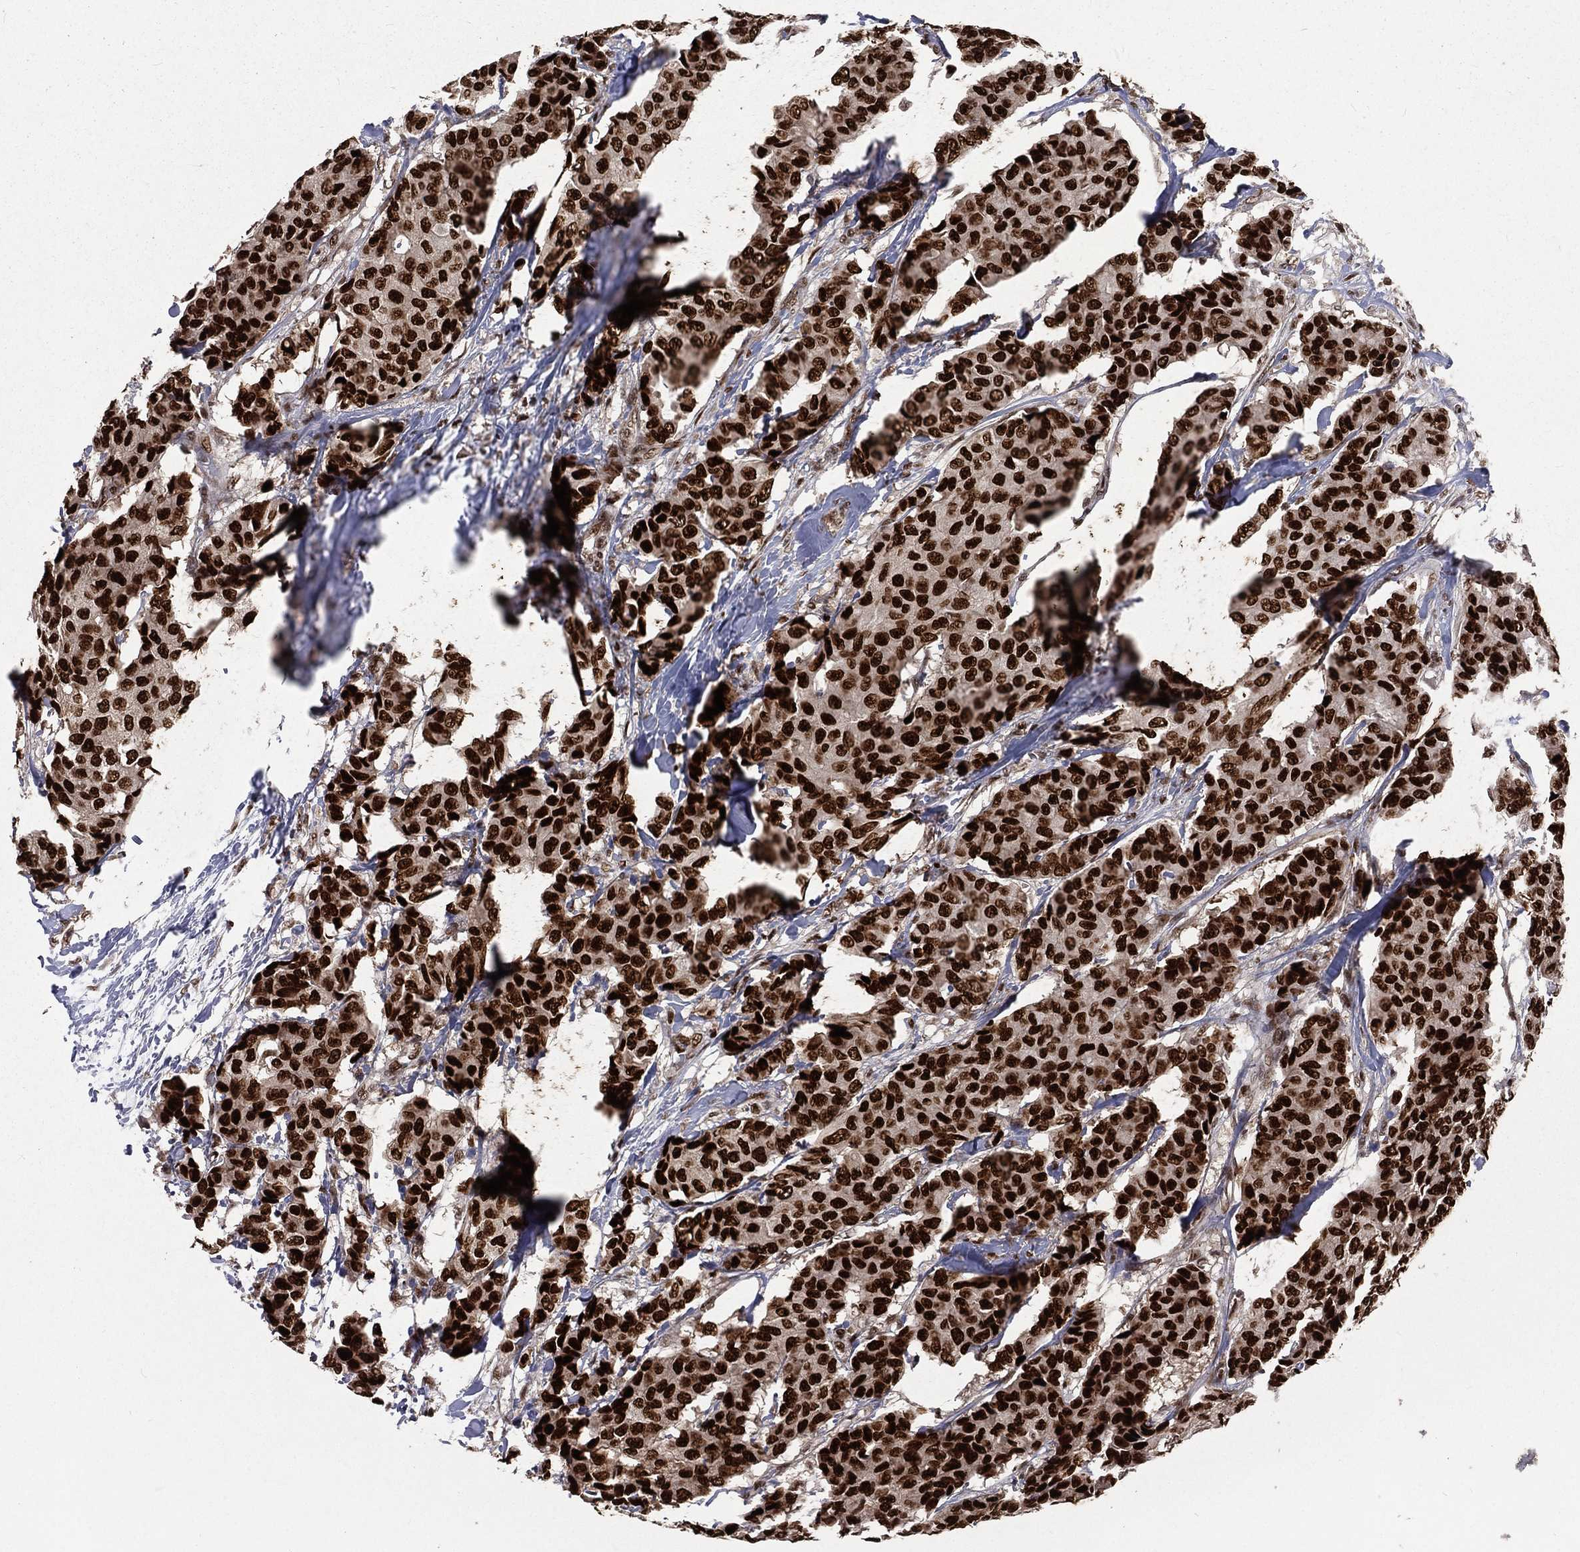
{"staining": {"intensity": "strong", "quantity": ">75%", "location": "nuclear"}, "tissue": "breast cancer", "cell_type": "Tumor cells", "image_type": "cancer", "snomed": [{"axis": "morphology", "description": "Duct carcinoma"}, {"axis": "topography", "description": "Breast"}], "caption": "Strong nuclear expression for a protein is identified in about >75% of tumor cells of invasive ductal carcinoma (breast) using IHC.", "gene": "POLB", "patient": {"sex": "female", "age": 75}}